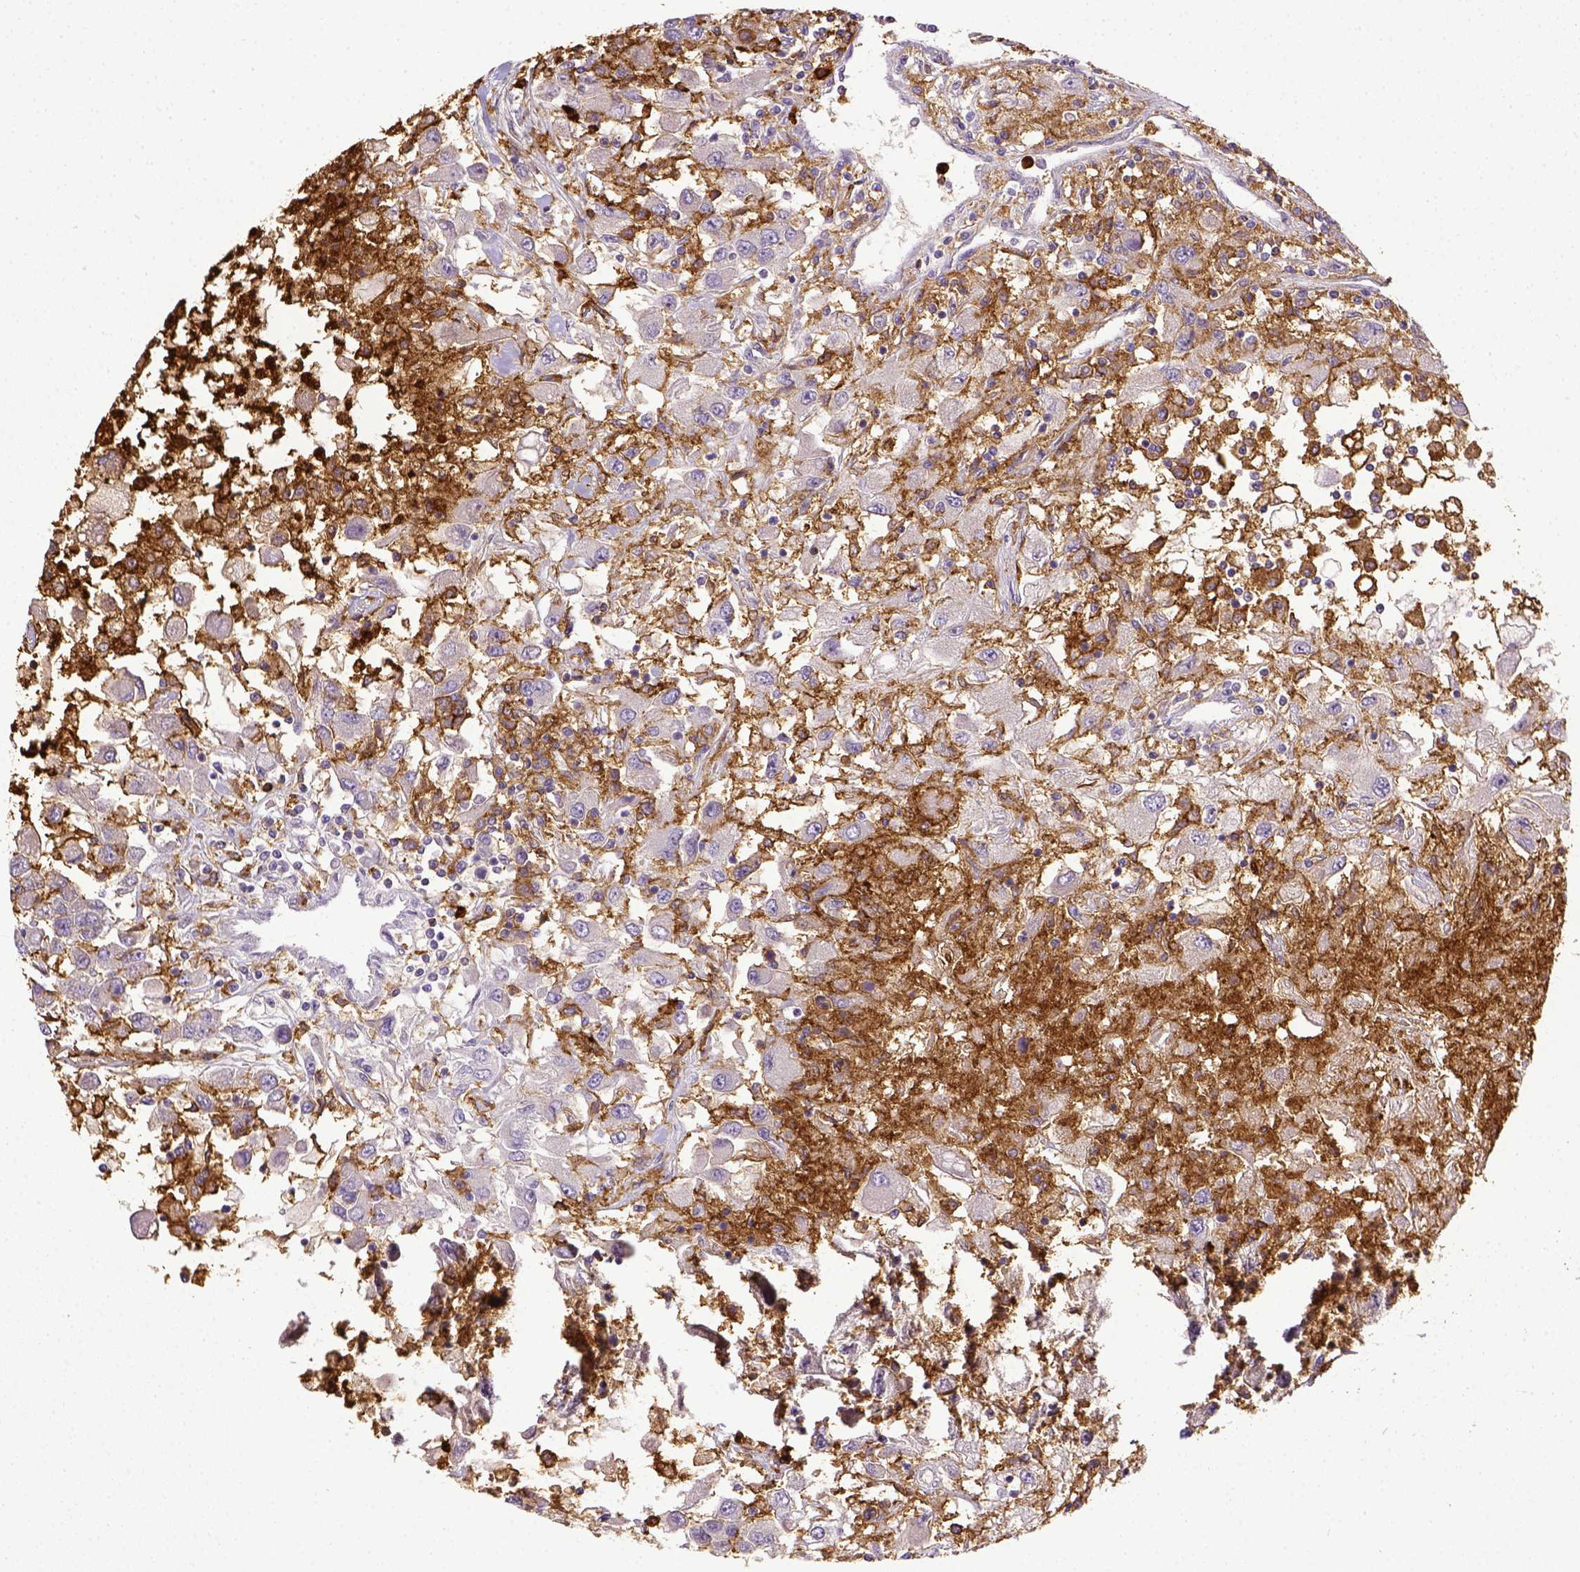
{"staining": {"intensity": "negative", "quantity": "none", "location": "none"}, "tissue": "renal cancer", "cell_type": "Tumor cells", "image_type": "cancer", "snomed": [{"axis": "morphology", "description": "Adenocarcinoma, NOS"}, {"axis": "topography", "description": "Kidney"}], "caption": "IHC photomicrograph of renal cancer stained for a protein (brown), which displays no expression in tumor cells. (DAB (3,3'-diaminobenzidine) IHC with hematoxylin counter stain).", "gene": "ITGAM", "patient": {"sex": "female", "age": 67}}